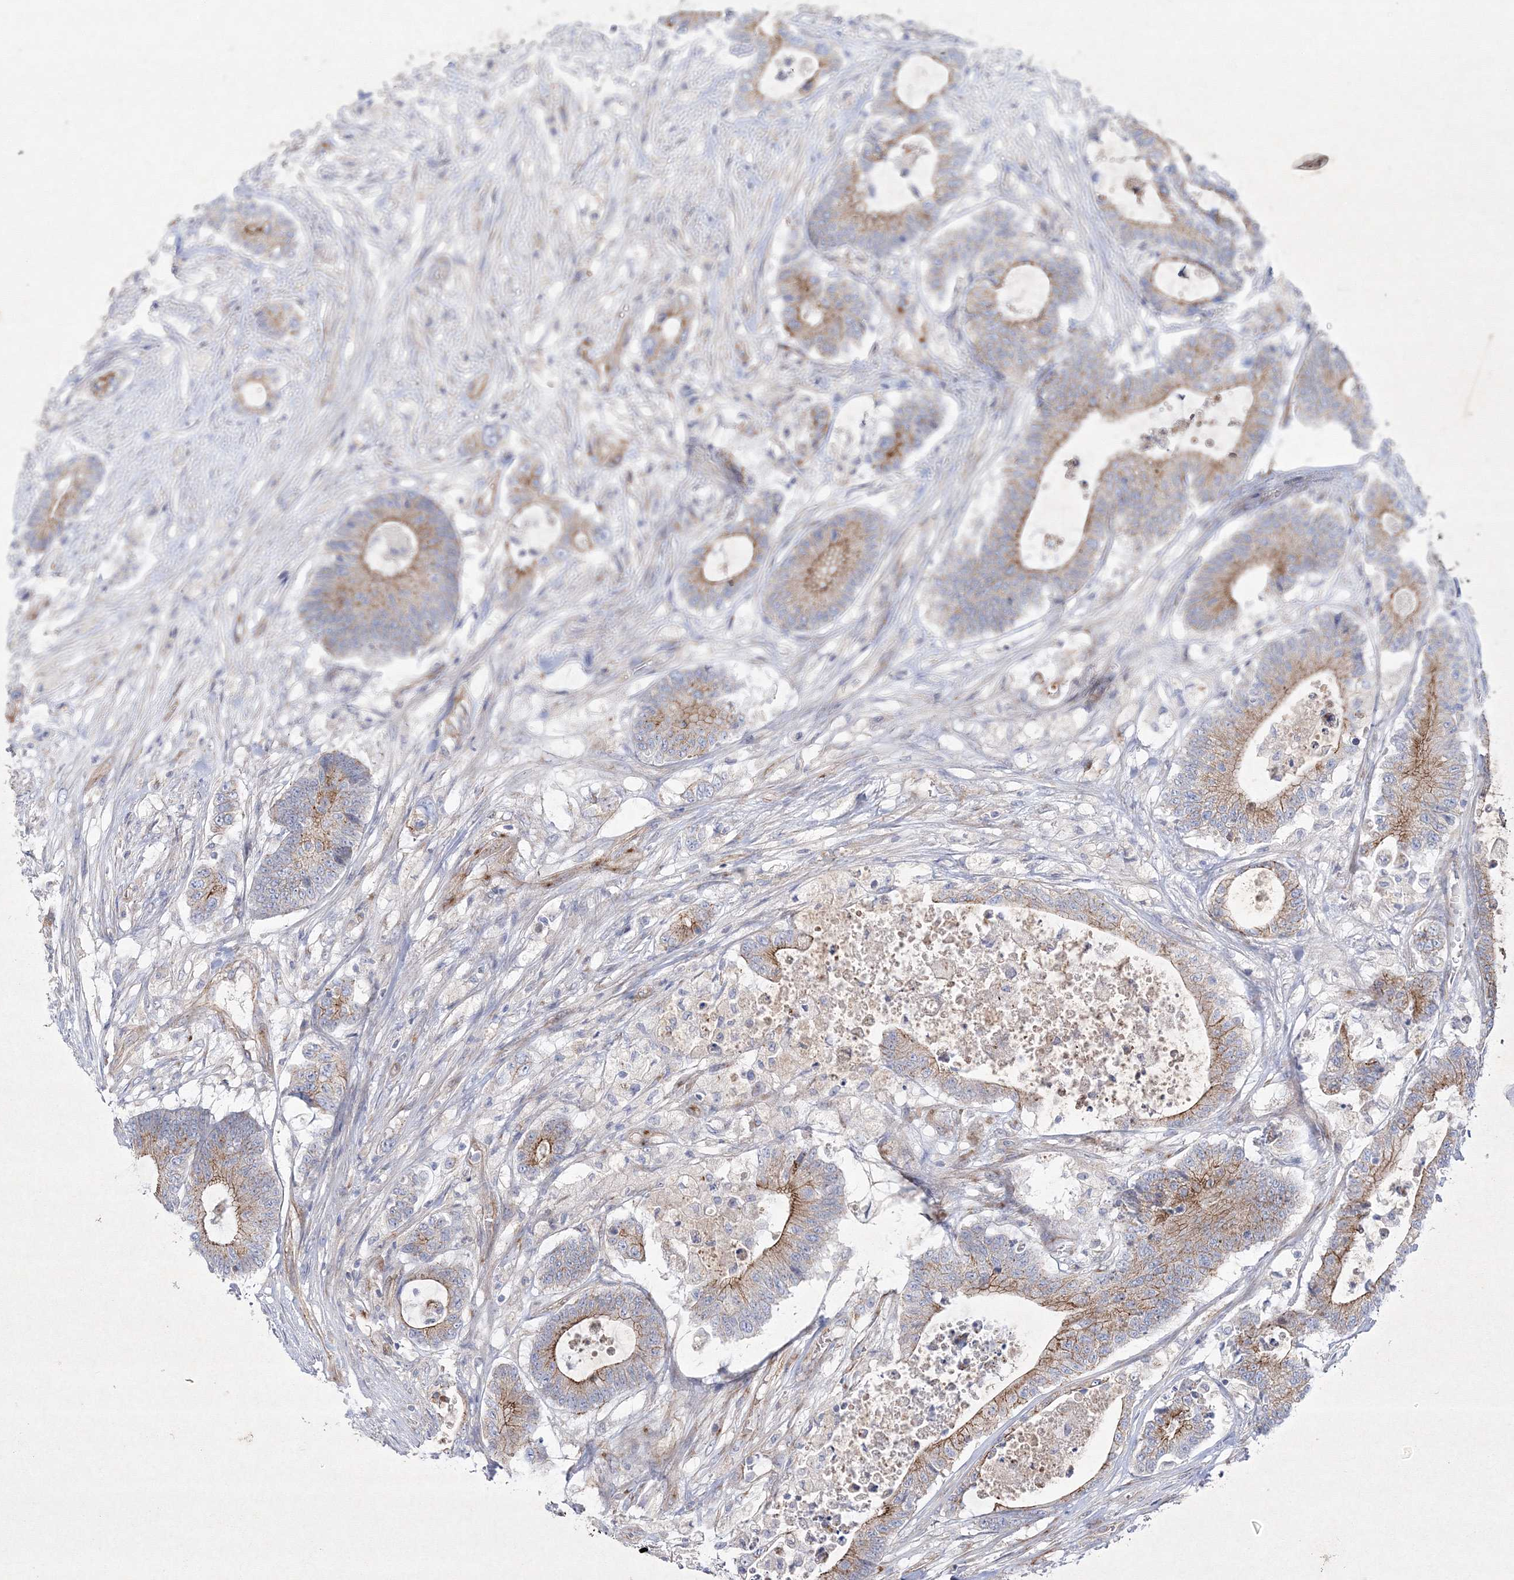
{"staining": {"intensity": "moderate", "quantity": ">75%", "location": "cytoplasmic/membranous"}, "tissue": "colorectal cancer", "cell_type": "Tumor cells", "image_type": "cancer", "snomed": [{"axis": "morphology", "description": "Adenocarcinoma, NOS"}, {"axis": "topography", "description": "Colon"}], "caption": "About >75% of tumor cells in colorectal cancer display moderate cytoplasmic/membranous protein staining as visualized by brown immunohistochemical staining.", "gene": "NAA40", "patient": {"sex": "female", "age": 84}}